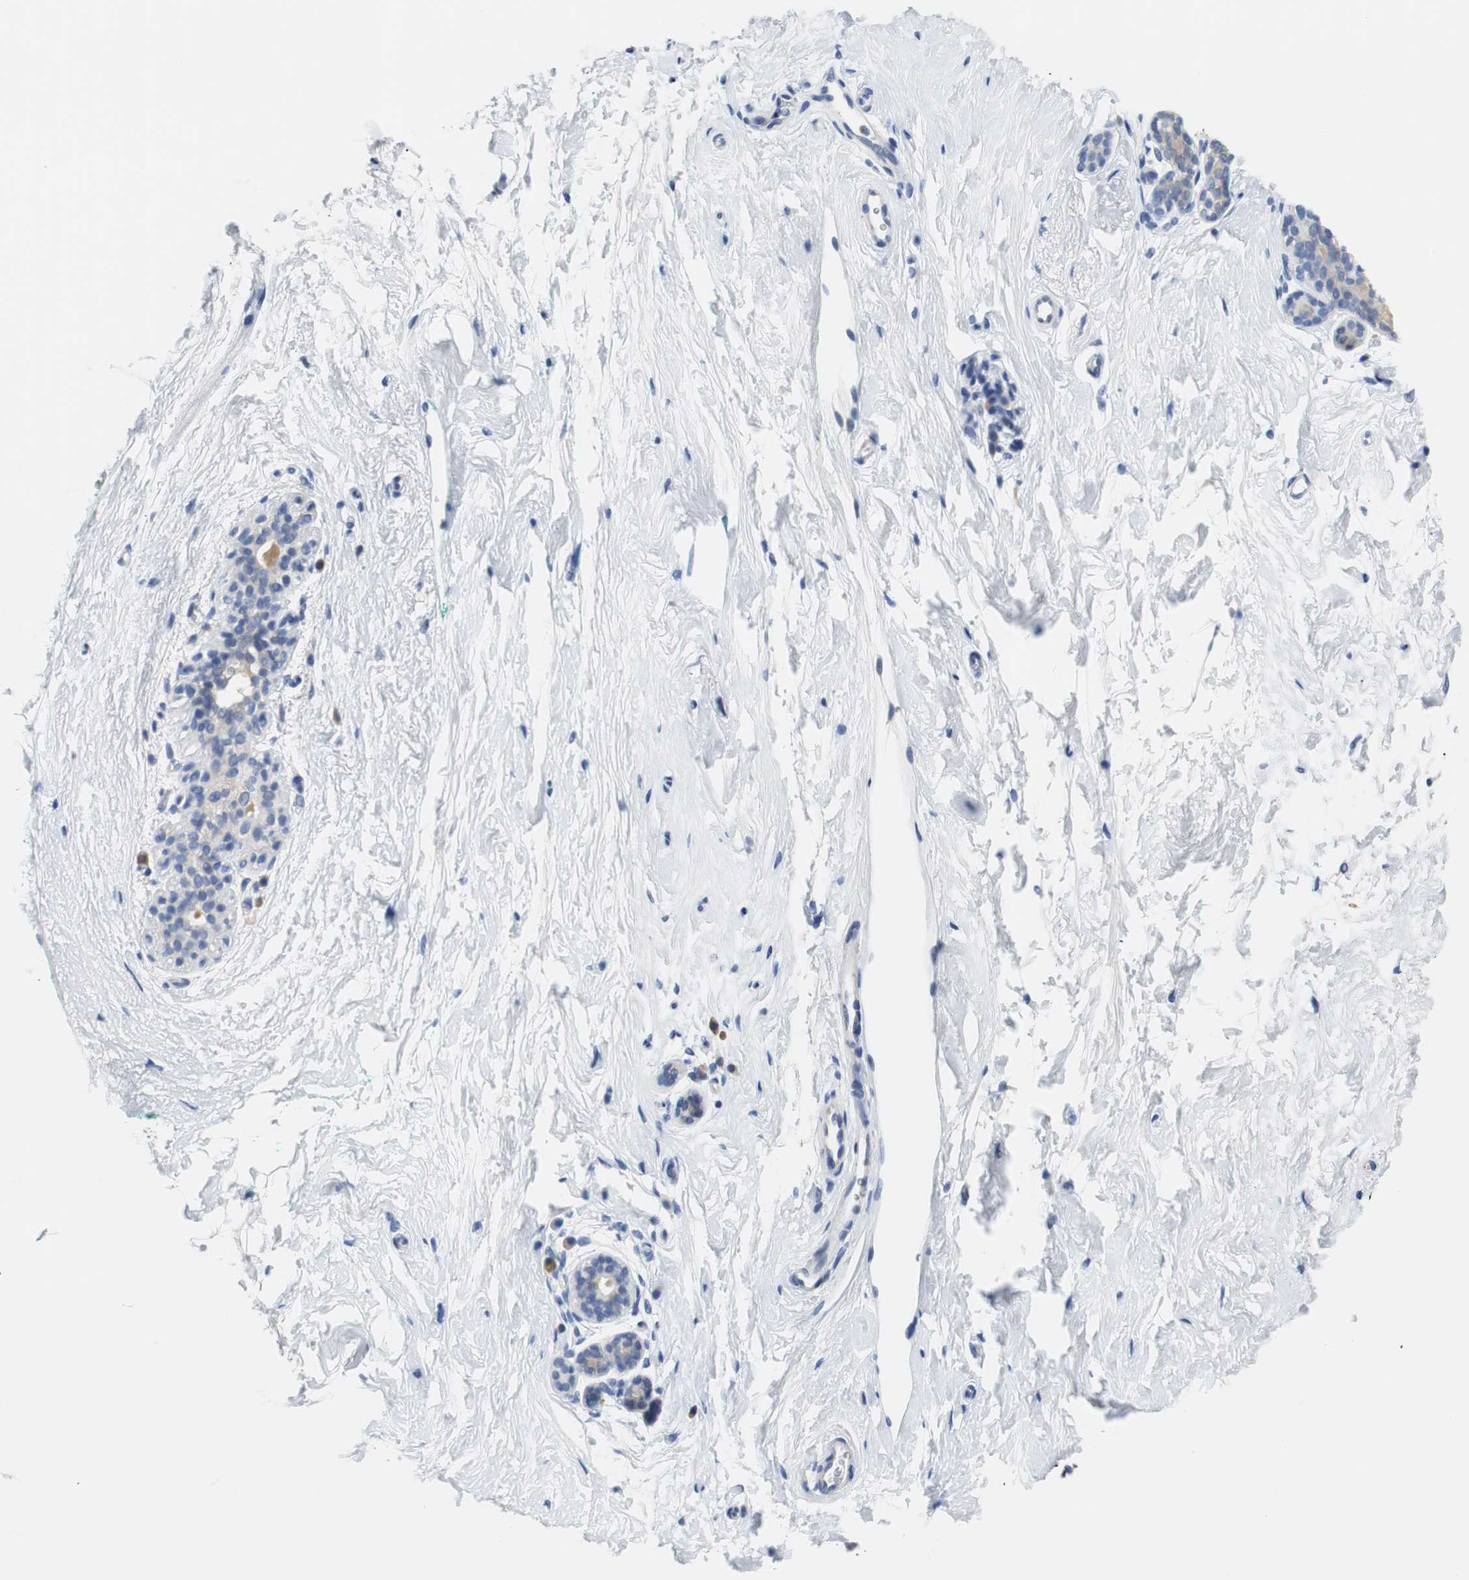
{"staining": {"intensity": "negative", "quantity": "none", "location": "none"}, "tissue": "breast", "cell_type": "Adipocytes", "image_type": "normal", "snomed": [{"axis": "morphology", "description": "Normal tissue, NOS"}, {"axis": "topography", "description": "Breast"}], "caption": "Micrograph shows no significant protein staining in adipocytes of unremarkable breast. Brightfield microscopy of IHC stained with DAB (brown) and hematoxylin (blue), captured at high magnification.", "gene": "PCK1", "patient": {"sex": "female", "age": 52}}